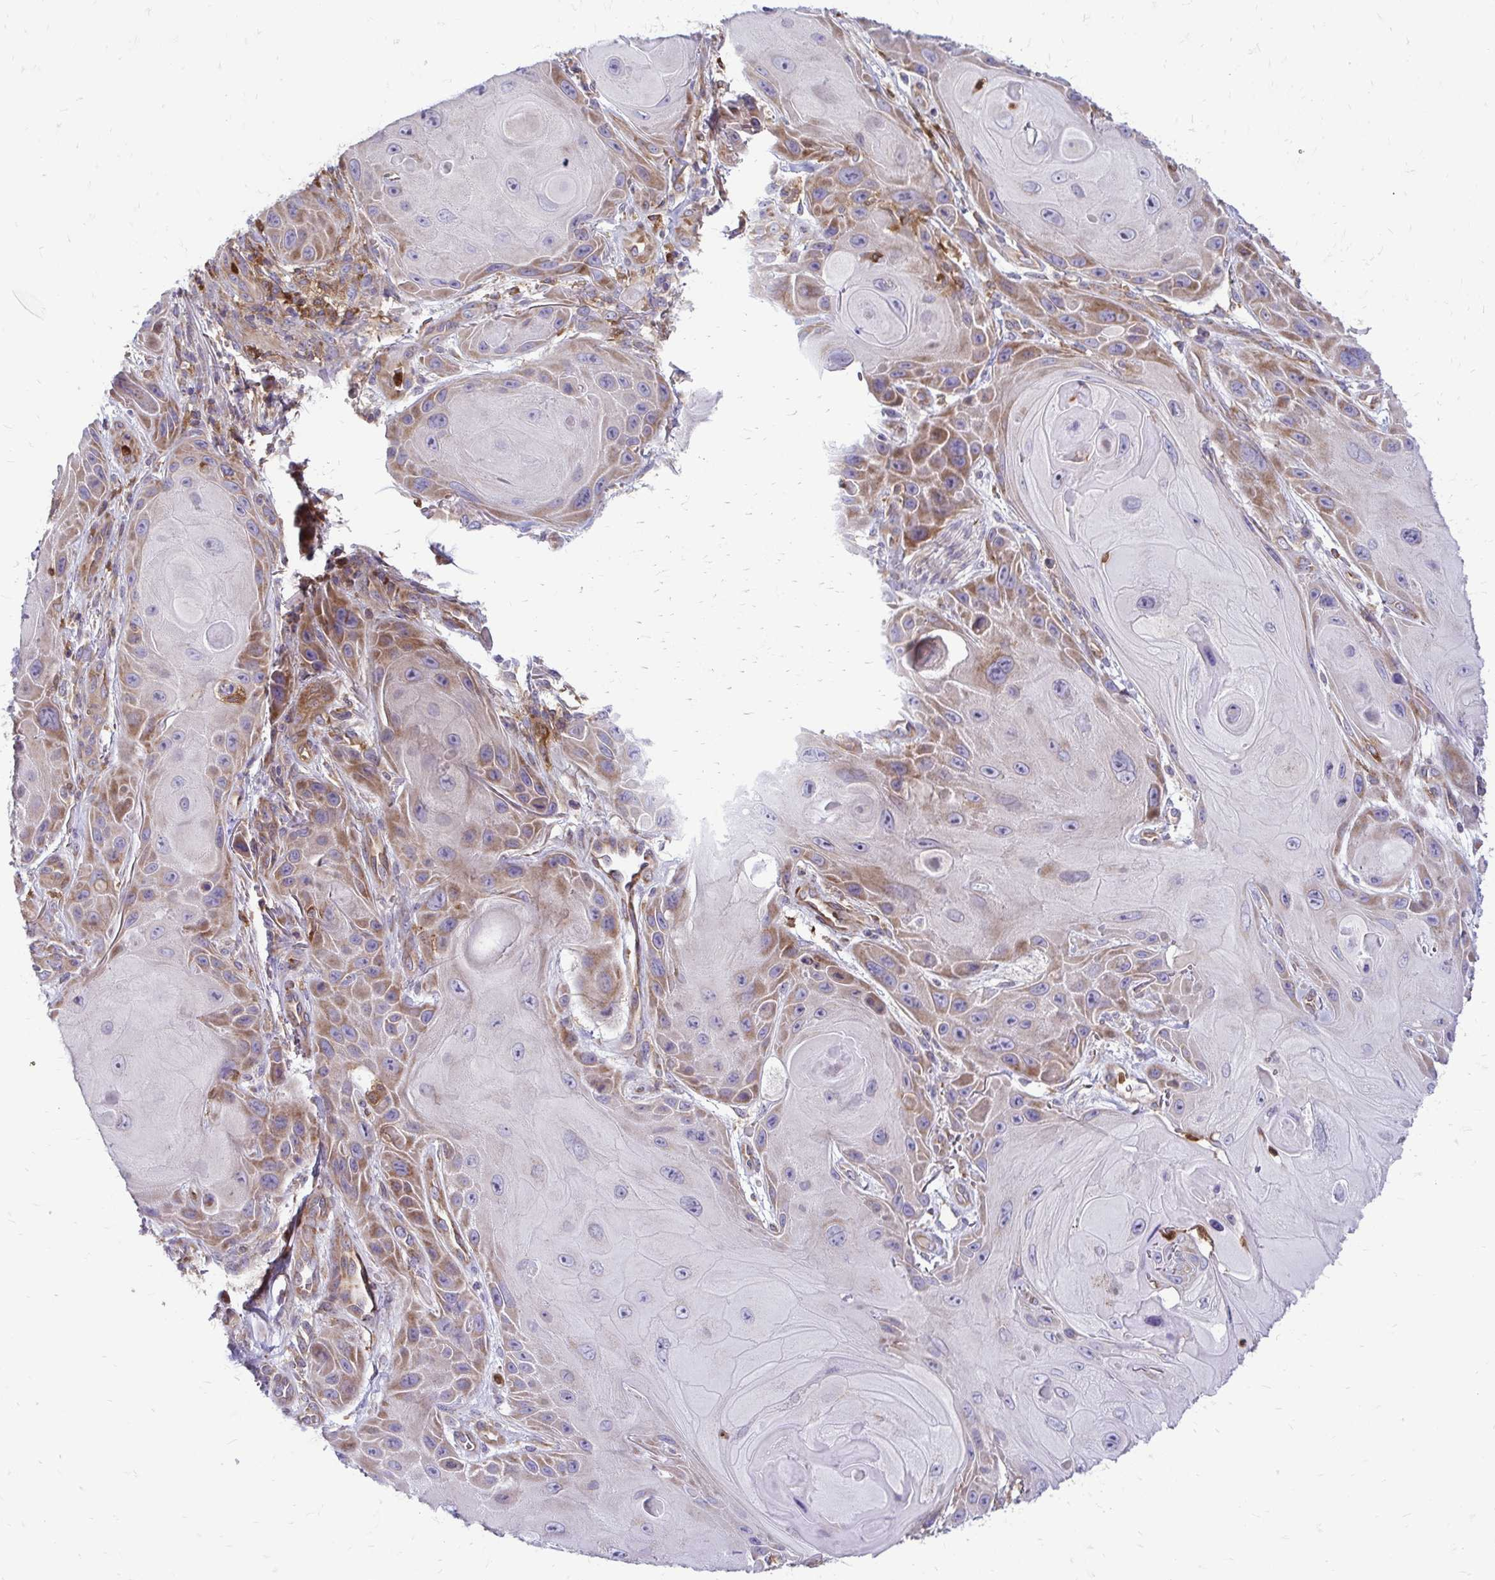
{"staining": {"intensity": "moderate", "quantity": "<25%", "location": "cytoplasmic/membranous"}, "tissue": "skin cancer", "cell_type": "Tumor cells", "image_type": "cancer", "snomed": [{"axis": "morphology", "description": "Squamous cell carcinoma, NOS"}, {"axis": "topography", "description": "Skin"}], "caption": "Human skin squamous cell carcinoma stained with a brown dye shows moderate cytoplasmic/membranous positive staining in approximately <25% of tumor cells.", "gene": "ASAP1", "patient": {"sex": "female", "age": 94}}